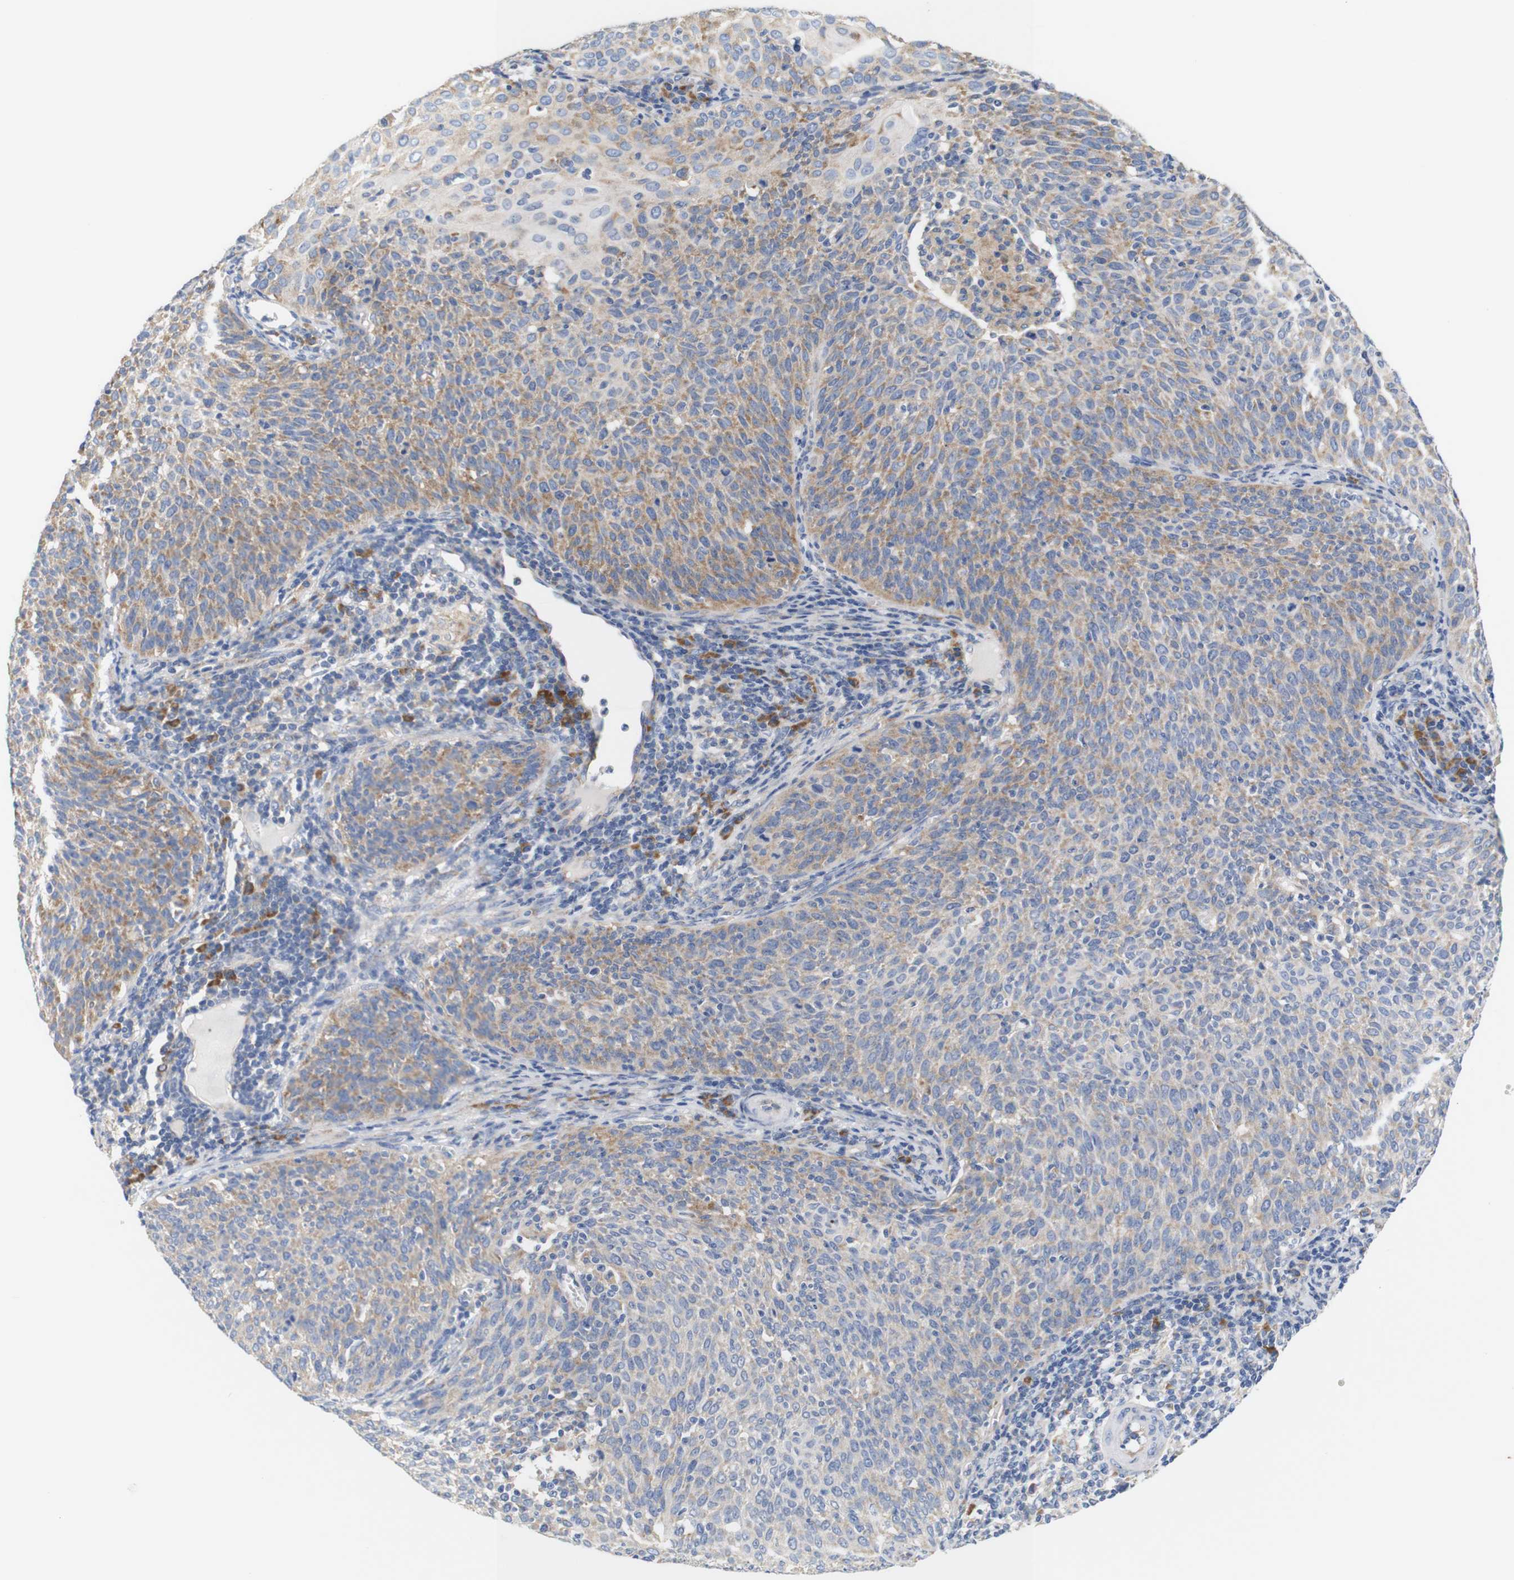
{"staining": {"intensity": "moderate", "quantity": ">75%", "location": "cytoplasmic/membranous"}, "tissue": "cervical cancer", "cell_type": "Tumor cells", "image_type": "cancer", "snomed": [{"axis": "morphology", "description": "Squamous cell carcinoma, NOS"}, {"axis": "topography", "description": "Cervix"}], "caption": "This is a histology image of immunohistochemistry (IHC) staining of squamous cell carcinoma (cervical), which shows moderate staining in the cytoplasmic/membranous of tumor cells.", "gene": "TRIM5", "patient": {"sex": "female", "age": 38}}